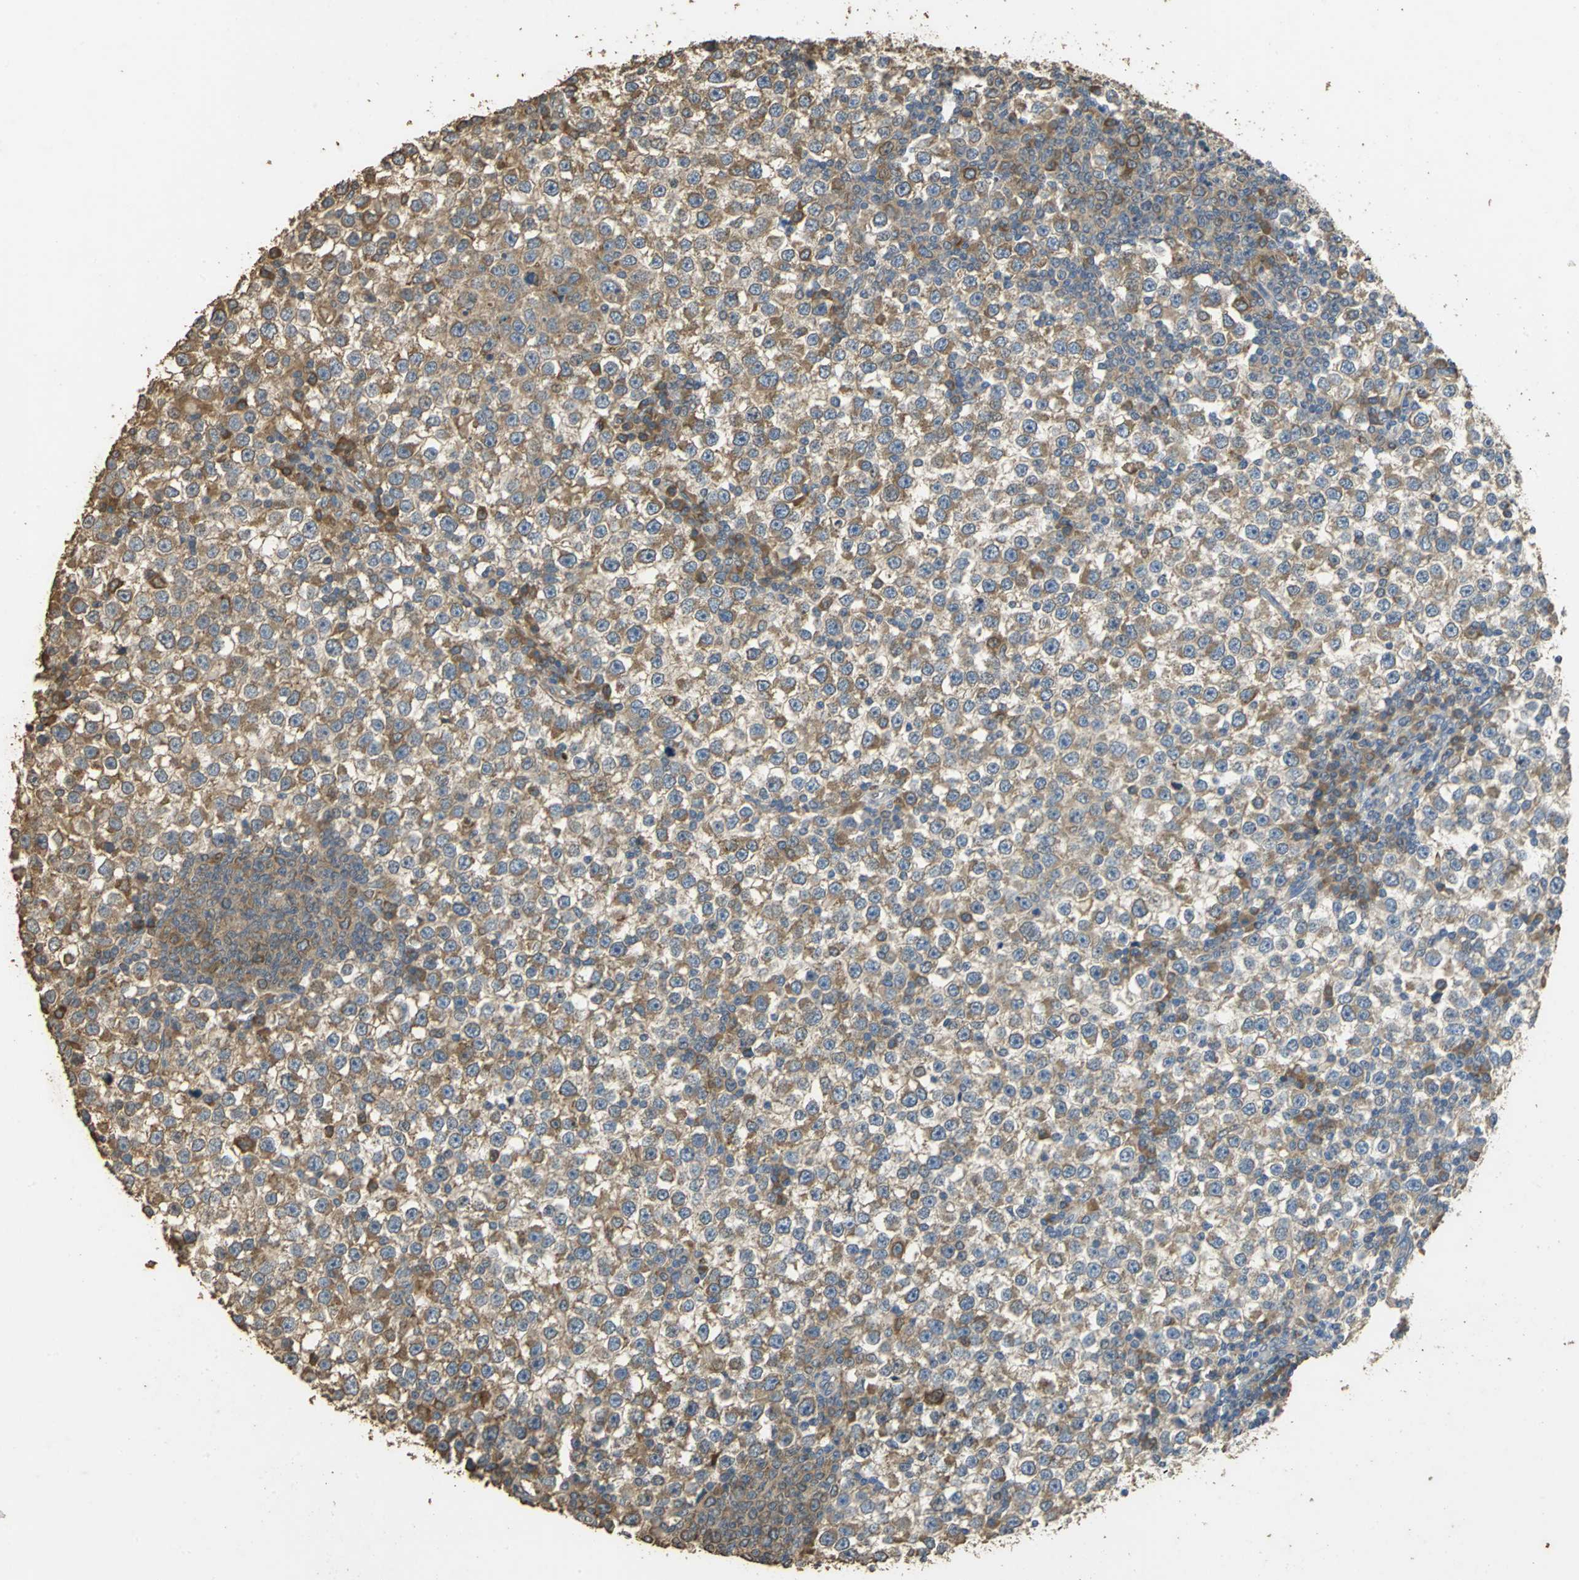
{"staining": {"intensity": "moderate", "quantity": ">75%", "location": "cytoplasmic/membranous"}, "tissue": "testis cancer", "cell_type": "Tumor cells", "image_type": "cancer", "snomed": [{"axis": "morphology", "description": "Seminoma, NOS"}, {"axis": "topography", "description": "Testis"}], "caption": "Protein expression by immunohistochemistry (IHC) shows moderate cytoplasmic/membranous positivity in about >75% of tumor cells in testis seminoma.", "gene": "ACSL4", "patient": {"sex": "male", "age": 65}}